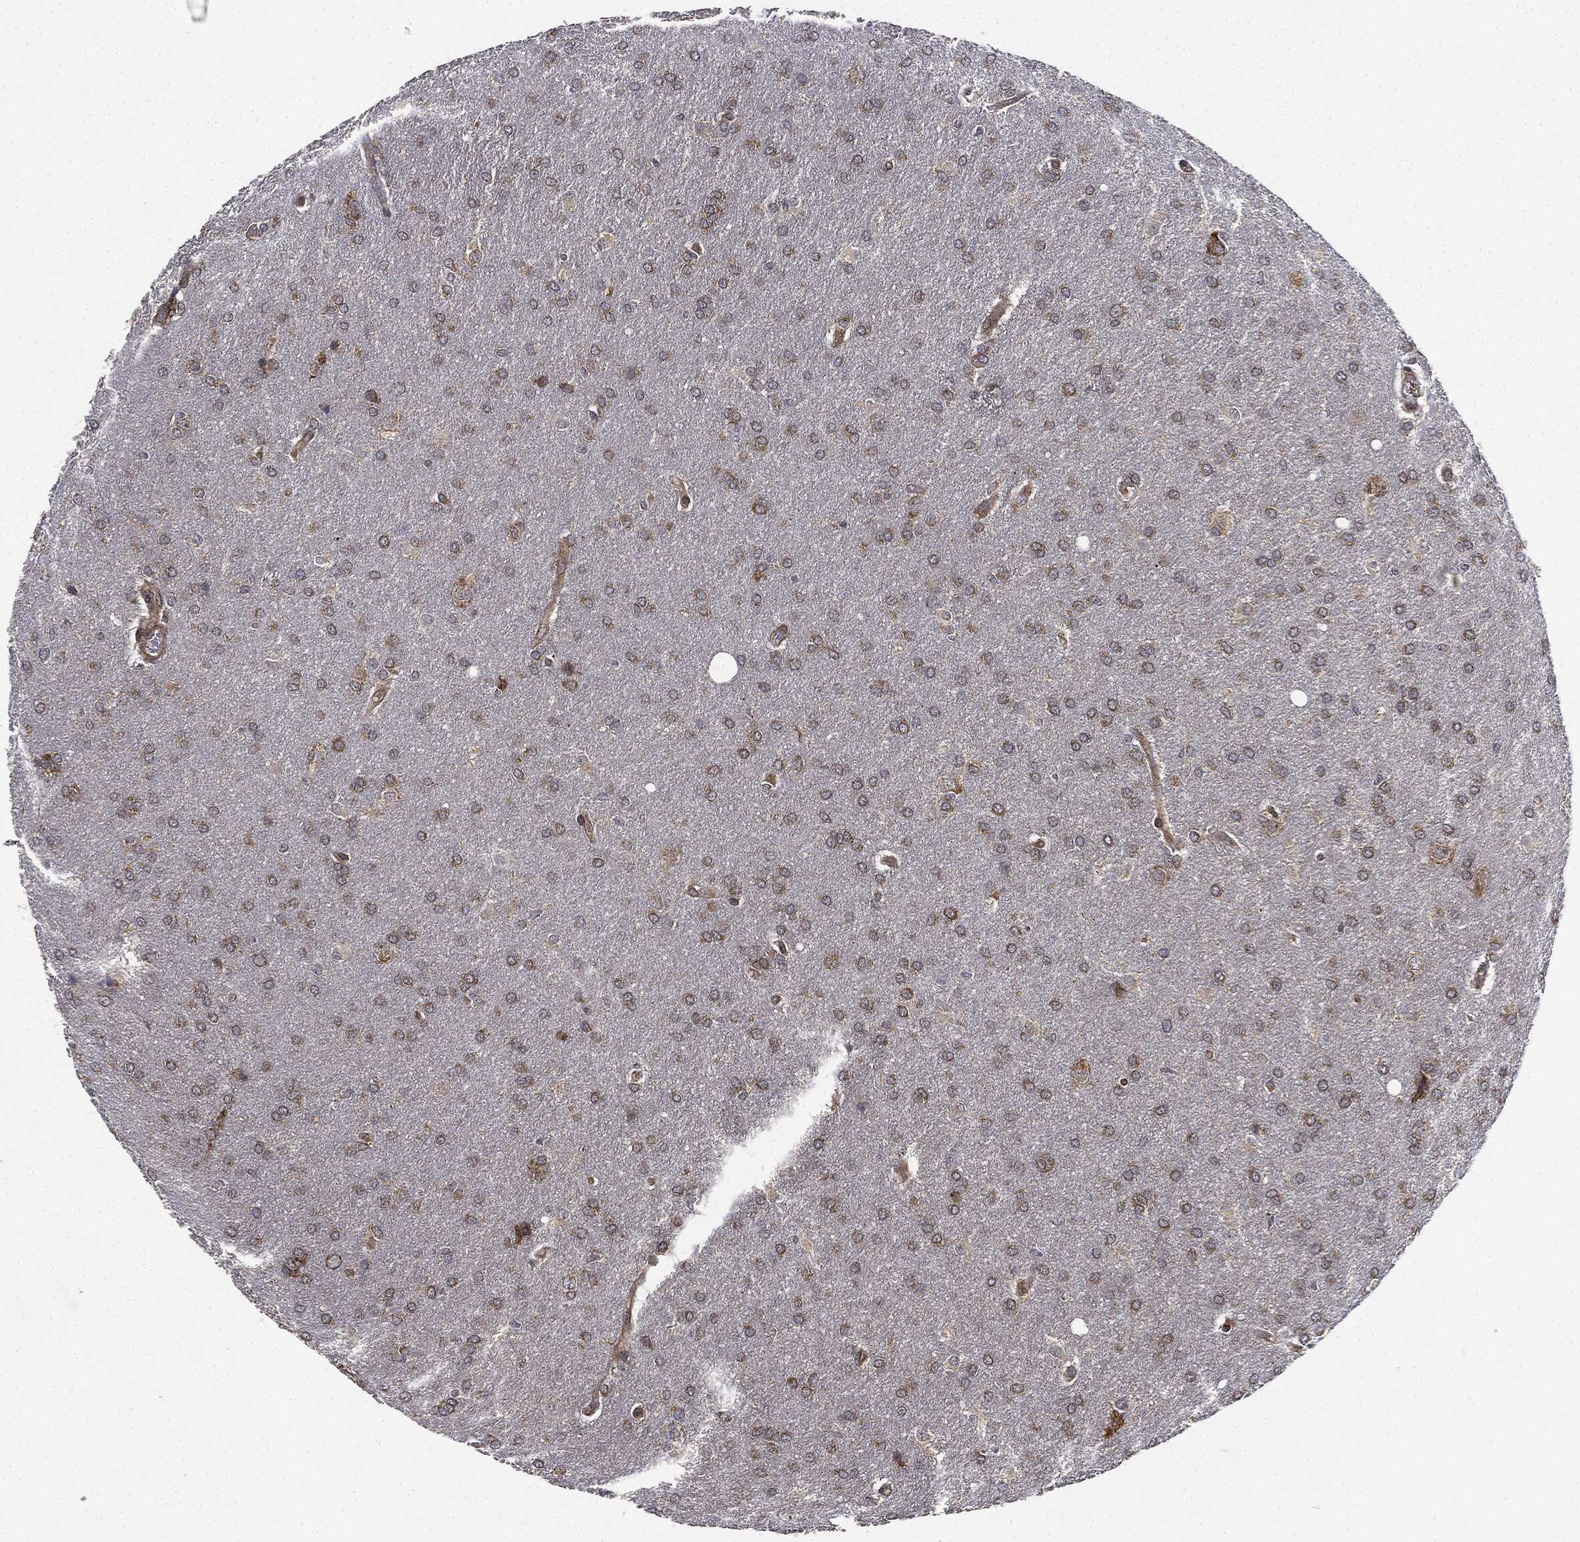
{"staining": {"intensity": "moderate", "quantity": ">75%", "location": "cytoplasmic/membranous"}, "tissue": "glioma", "cell_type": "Tumor cells", "image_type": "cancer", "snomed": [{"axis": "morphology", "description": "Glioma, malignant, Low grade"}, {"axis": "topography", "description": "Brain"}], "caption": "Tumor cells demonstrate moderate cytoplasmic/membranous positivity in about >75% of cells in glioma. (Stains: DAB in brown, nuclei in blue, Microscopy: brightfield microscopy at high magnification).", "gene": "MIER2", "patient": {"sex": "female", "age": 32}}